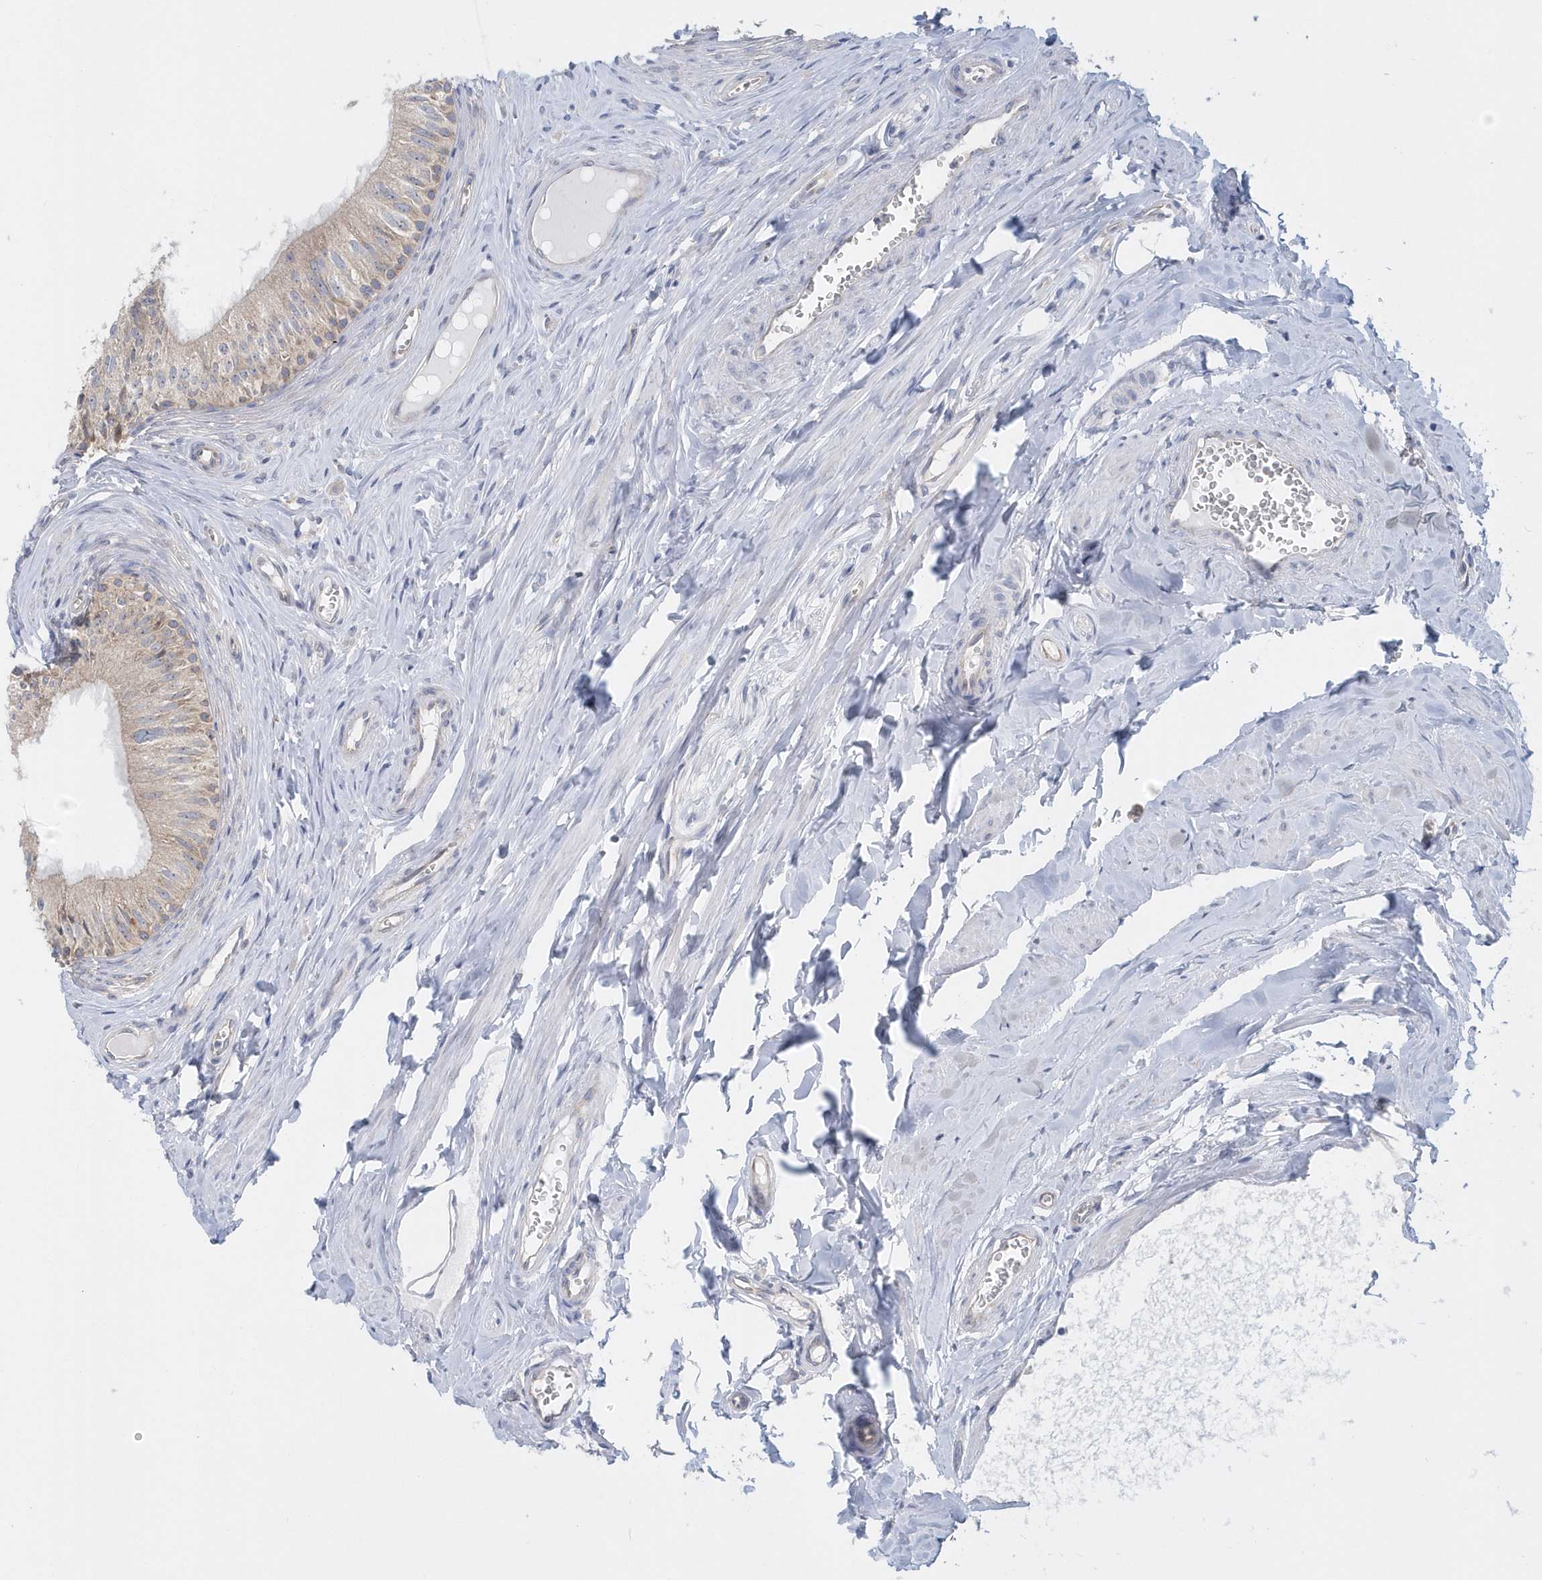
{"staining": {"intensity": "weak", "quantity": "25%-75%", "location": "cytoplasmic/membranous"}, "tissue": "epididymis", "cell_type": "Glandular cells", "image_type": "normal", "snomed": [{"axis": "morphology", "description": "Normal tissue, NOS"}, {"axis": "topography", "description": "Epididymis"}], "caption": "Brown immunohistochemical staining in unremarkable epididymis demonstrates weak cytoplasmic/membranous positivity in approximately 25%-75% of glandular cells. Nuclei are stained in blue.", "gene": "EIF3C", "patient": {"sex": "male", "age": 46}}